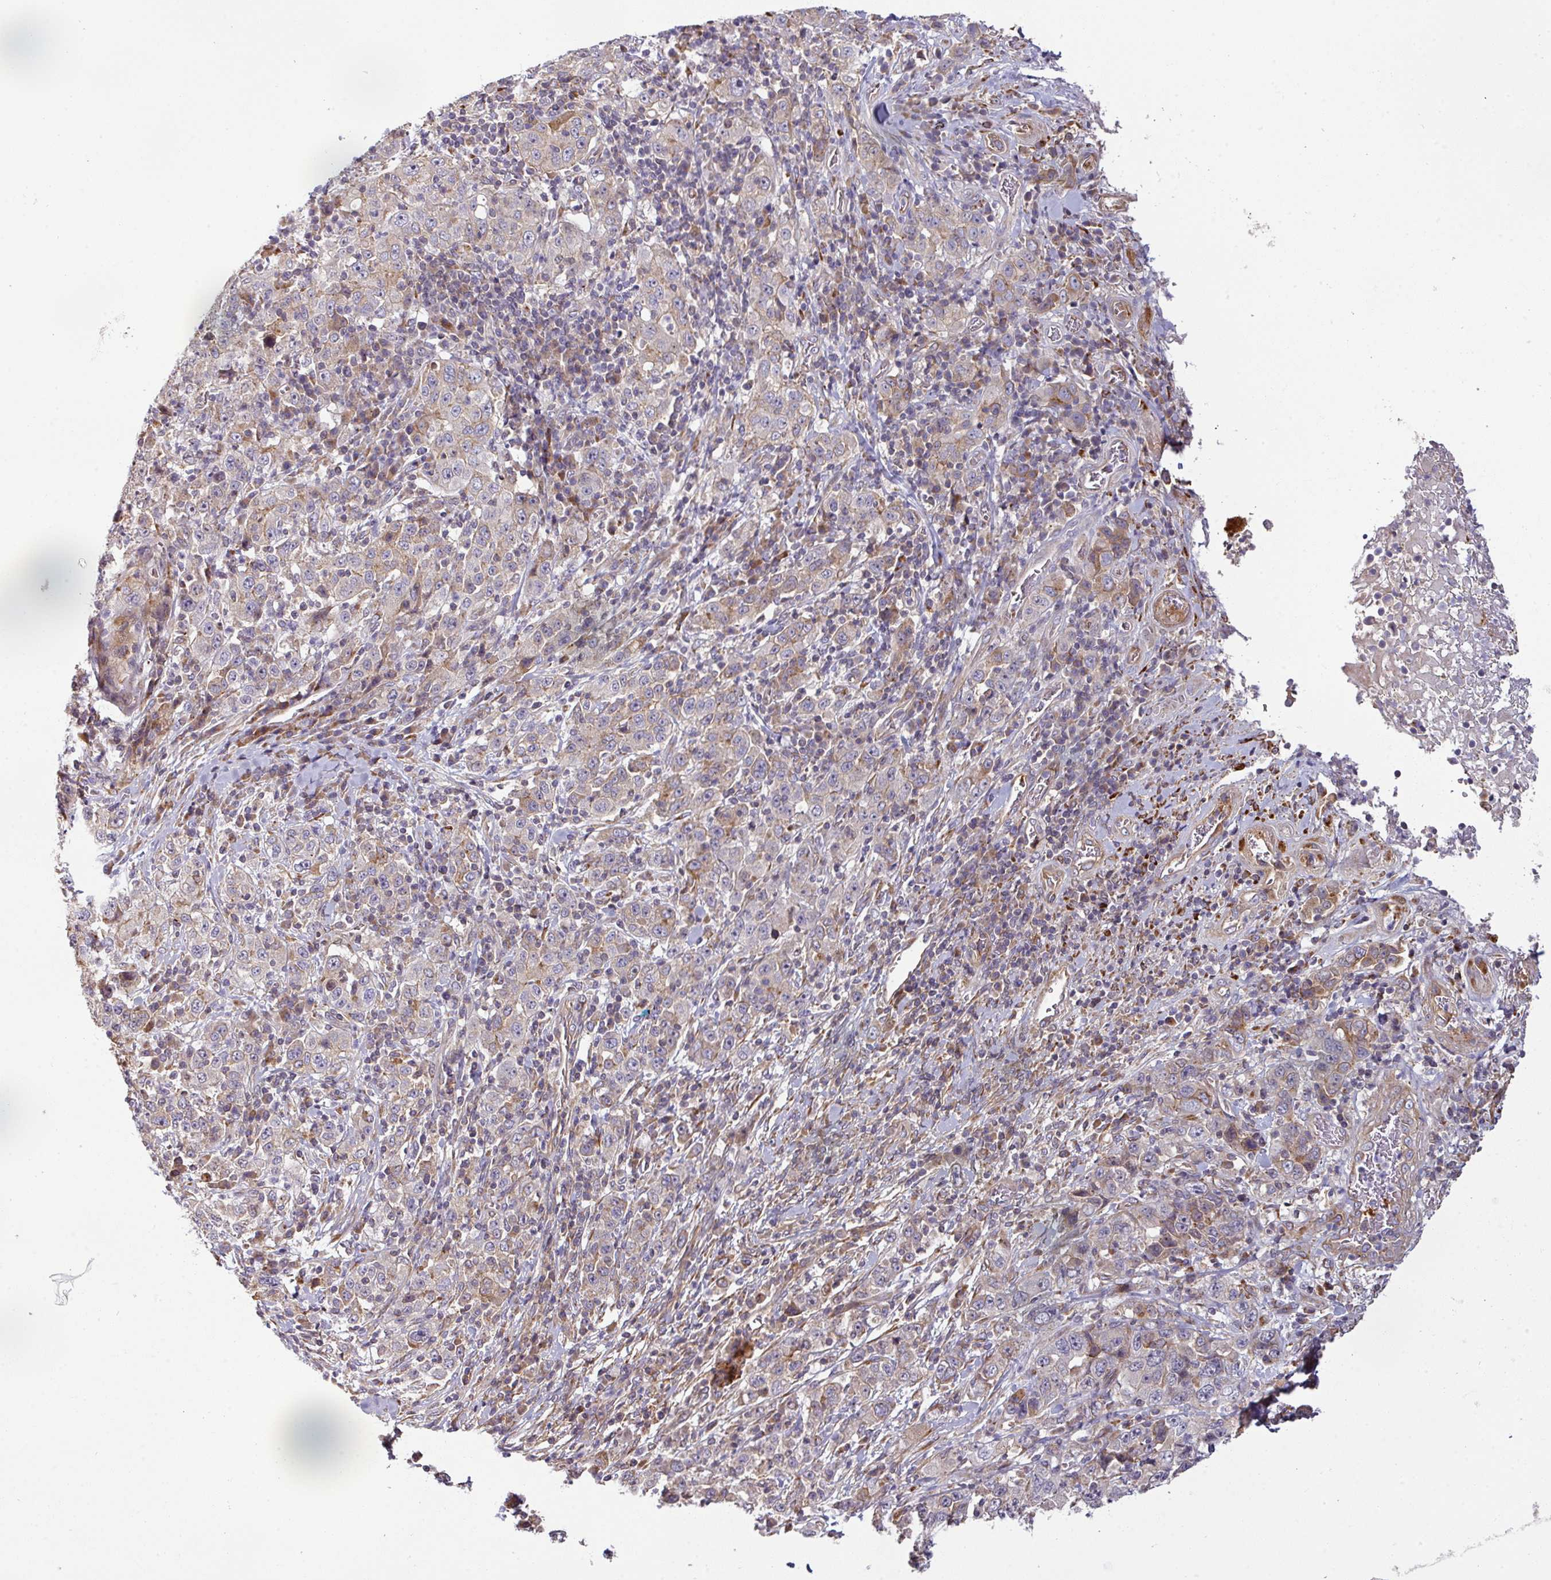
{"staining": {"intensity": "weak", "quantity": "<25%", "location": "cytoplasmic/membranous"}, "tissue": "stomach cancer", "cell_type": "Tumor cells", "image_type": "cancer", "snomed": [{"axis": "morphology", "description": "Normal tissue, NOS"}, {"axis": "morphology", "description": "Adenocarcinoma, NOS"}, {"axis": "topography", "description": "Stomach, upper"}, {"axis": "topography", "description": "Stomach"}], "caption": "Histopathology image shows no protein positivity in tumor cells of stomach cancer tissue.", "gene": "CASP2", "patient": {"sex": "male", "age": 59}}